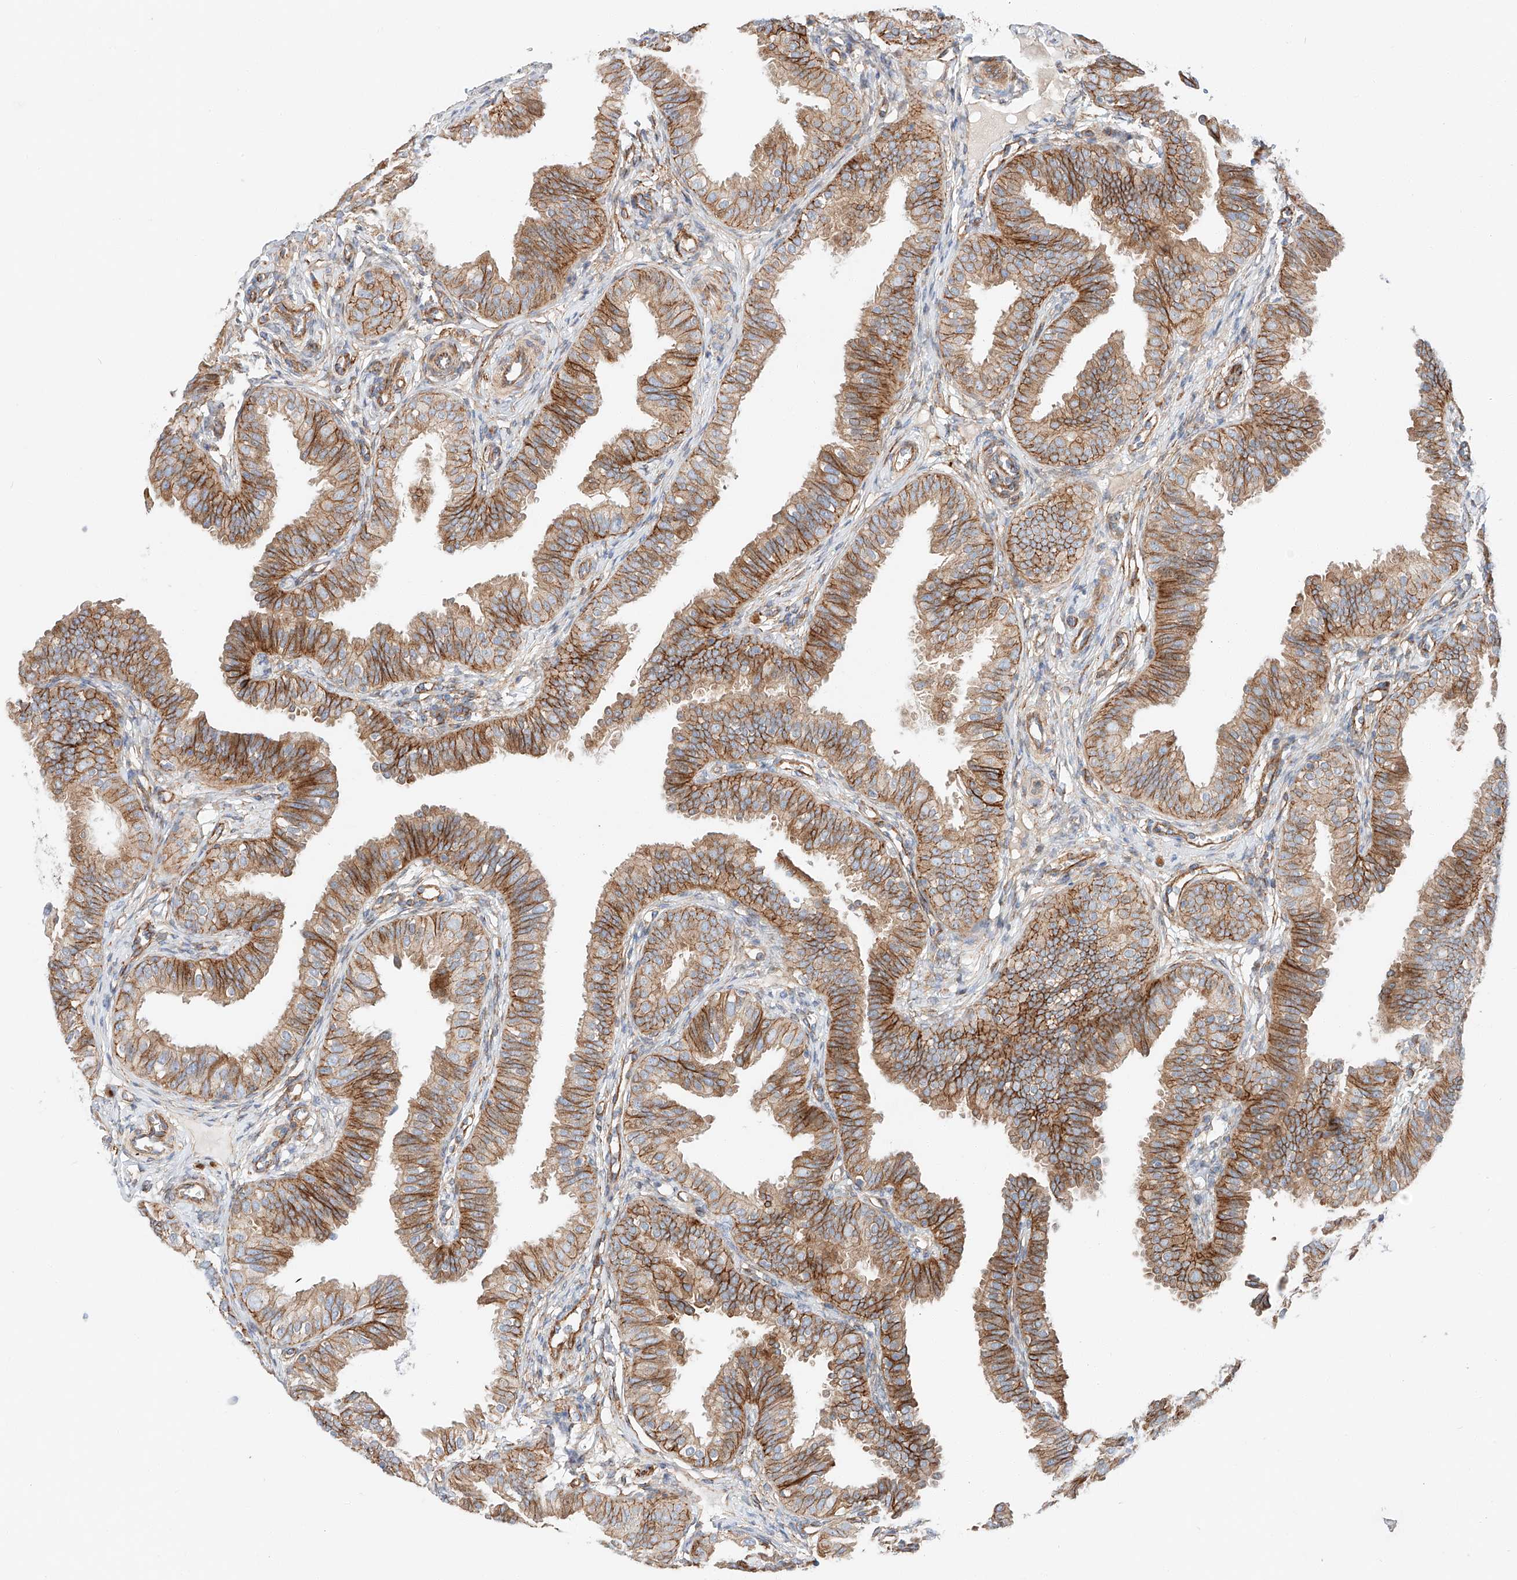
{"staining": {"intensity": "moderate", "quantity": ">75%", "location": "cytoplasmic/membranous"}, "tissue": "fallopian tube", "cell_type": "Glandular cells", "image_type": "normal", "snomed": [{"axis": "morphology", "description": "Normal tissue, NOS"}, {"axis": "topography", "description": "Fallopian tube"}], "caption": "Benign fallopian tube demonstrates moderate cytoplasmic/membranous staining in about >75% of glandular cells.", "gene": "MINDY4", "patient": {"sex": "female", "age": 35}}